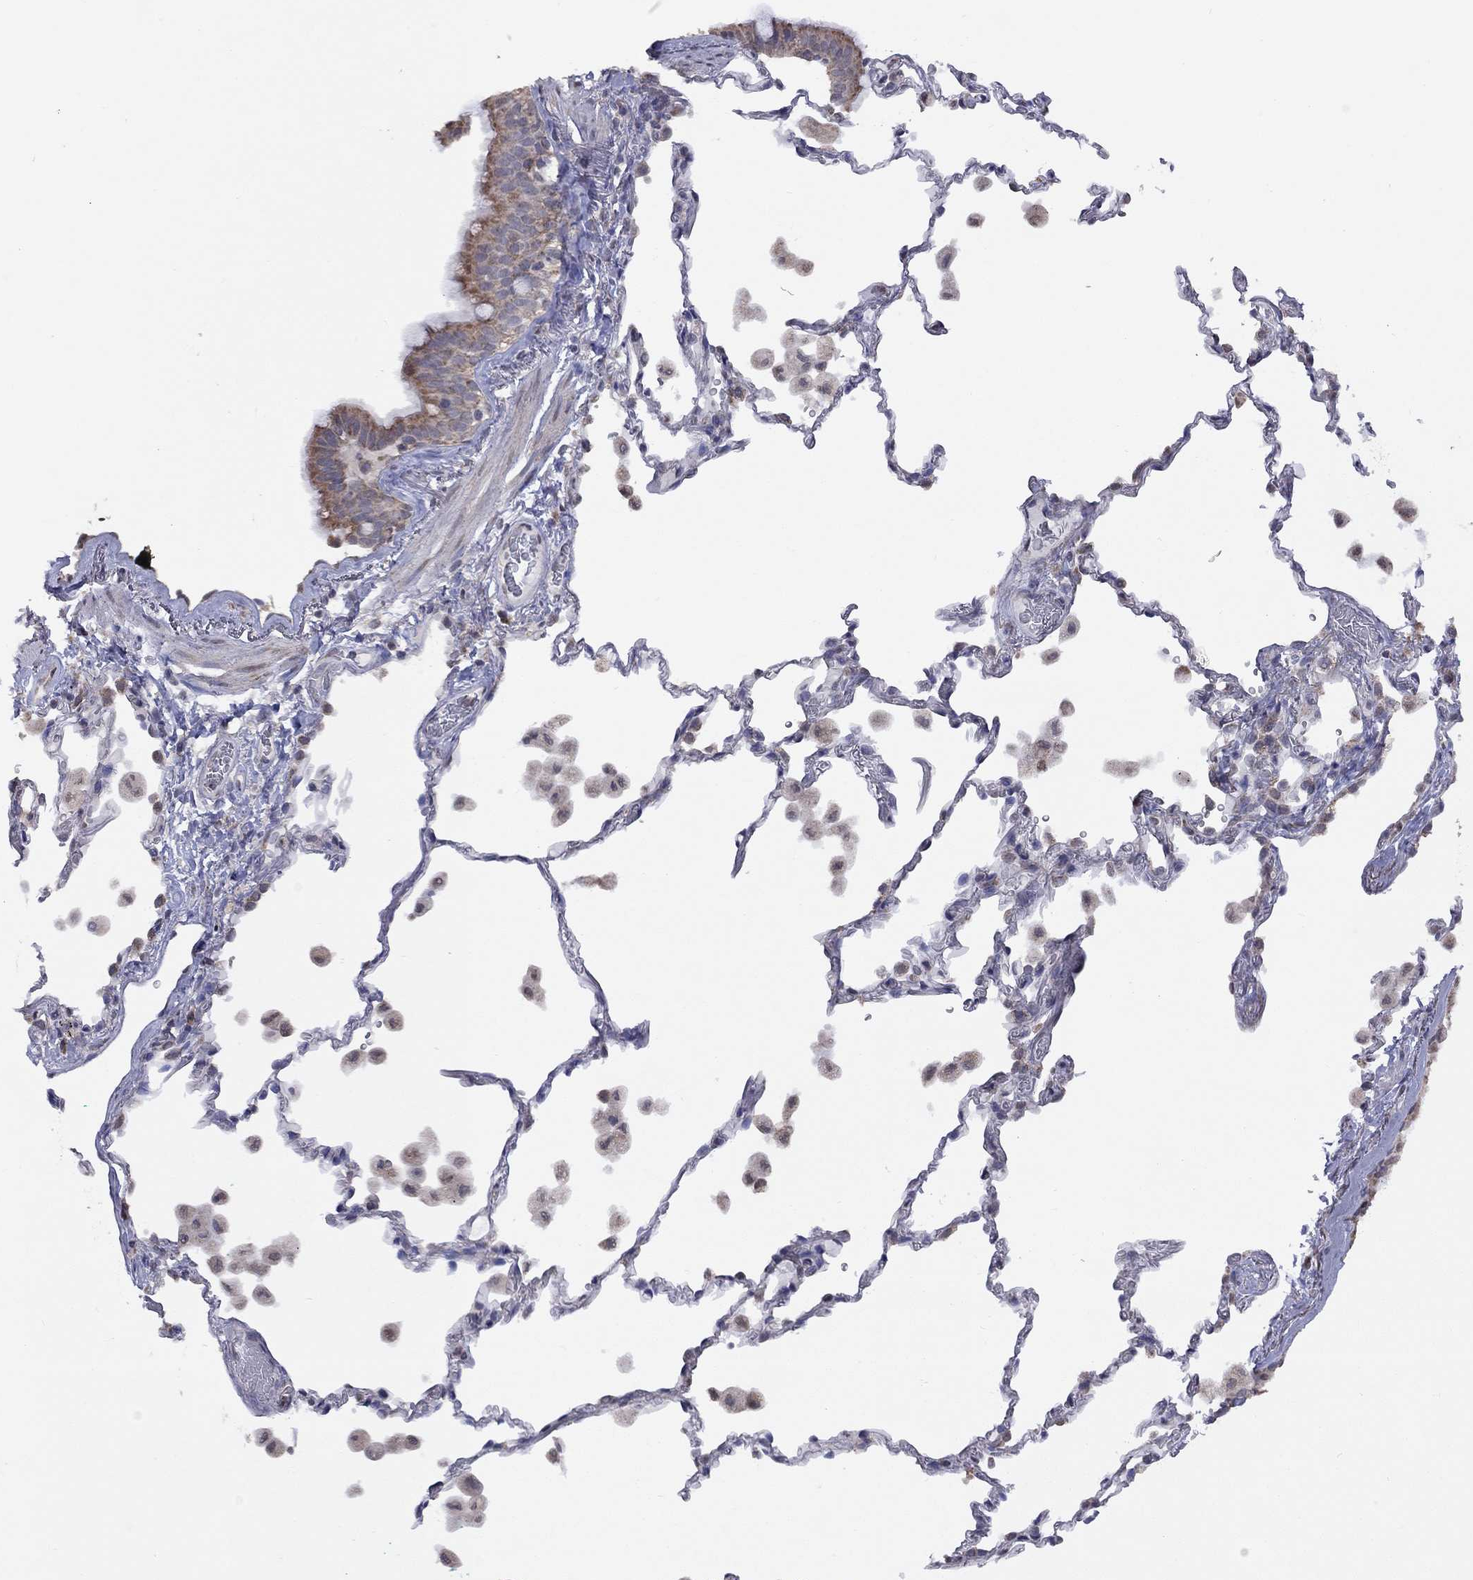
{"staining": {"intensity": "moderate", "quantity": "25%-75%", "location": "cytoplasmic/membranous"}, "tissue": "bronchus", "cell_type": "Respiratory epithelial cells", "image_type": "normal", "snomed": [{"axis": "morphology", "description": "Normal tissue, NOS"}, {"axis": "topography", "description": "Bronchus"}, {"axis": "topography", "description": "Lung"}], "caption": "Immunohistochemistry micrograph of benign bronchus: bronchus stained using immunohistochemistry (IHC) demonstrates medium levels of moderate protein expression localized specifically in the cytoplasmic/membranous of respiratory epithelial cells, appearing as a cytoplasmic/membranous brown color.", "gene": "NDUFB1", "patient": {"sex": "male", "age": 54}}